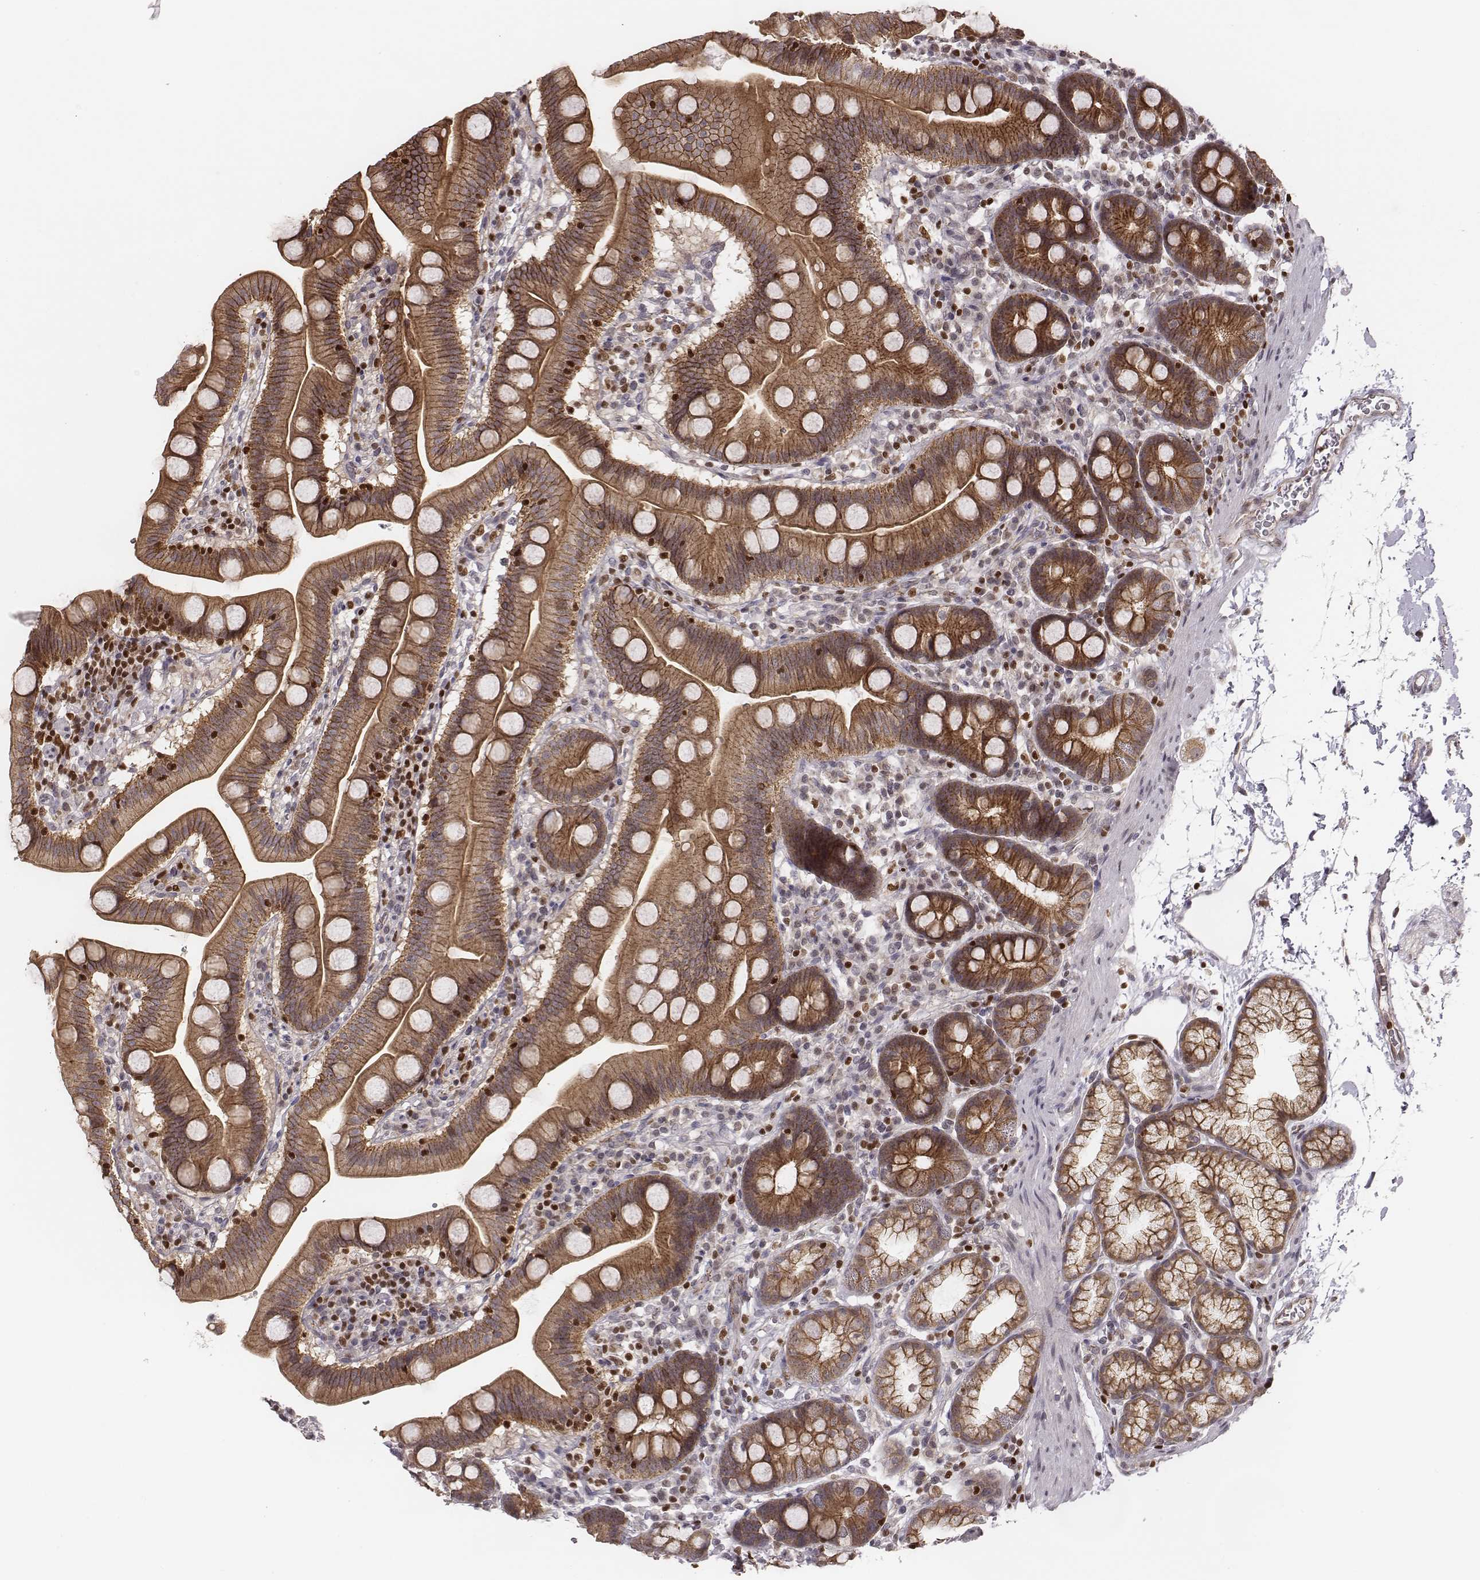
{"staining": {"intensity": "moderate", "quantity": ">75%", "location": "cytoplasmic/membranous"}, "tissue": "duodenum", "cell_type": "Glandular cells", "image_type": "normal", "snomed": [{"axis": "morphology", "description": "Normal tissue, NOS"}, {"axis": "topography", "description": "Pancreas"}, {"axis": "topography", "description": "Duodenum"}], "caption": "Immunohistochemistry (DAB (3,3'-diaminobenzidine)) staining of normal duodenum displays moderate cytoplasmic/membranous protein staining in approximately >75% of glandular cells.", "gene": "WDR59", "patient": {"sex": "male", "age": 59}}